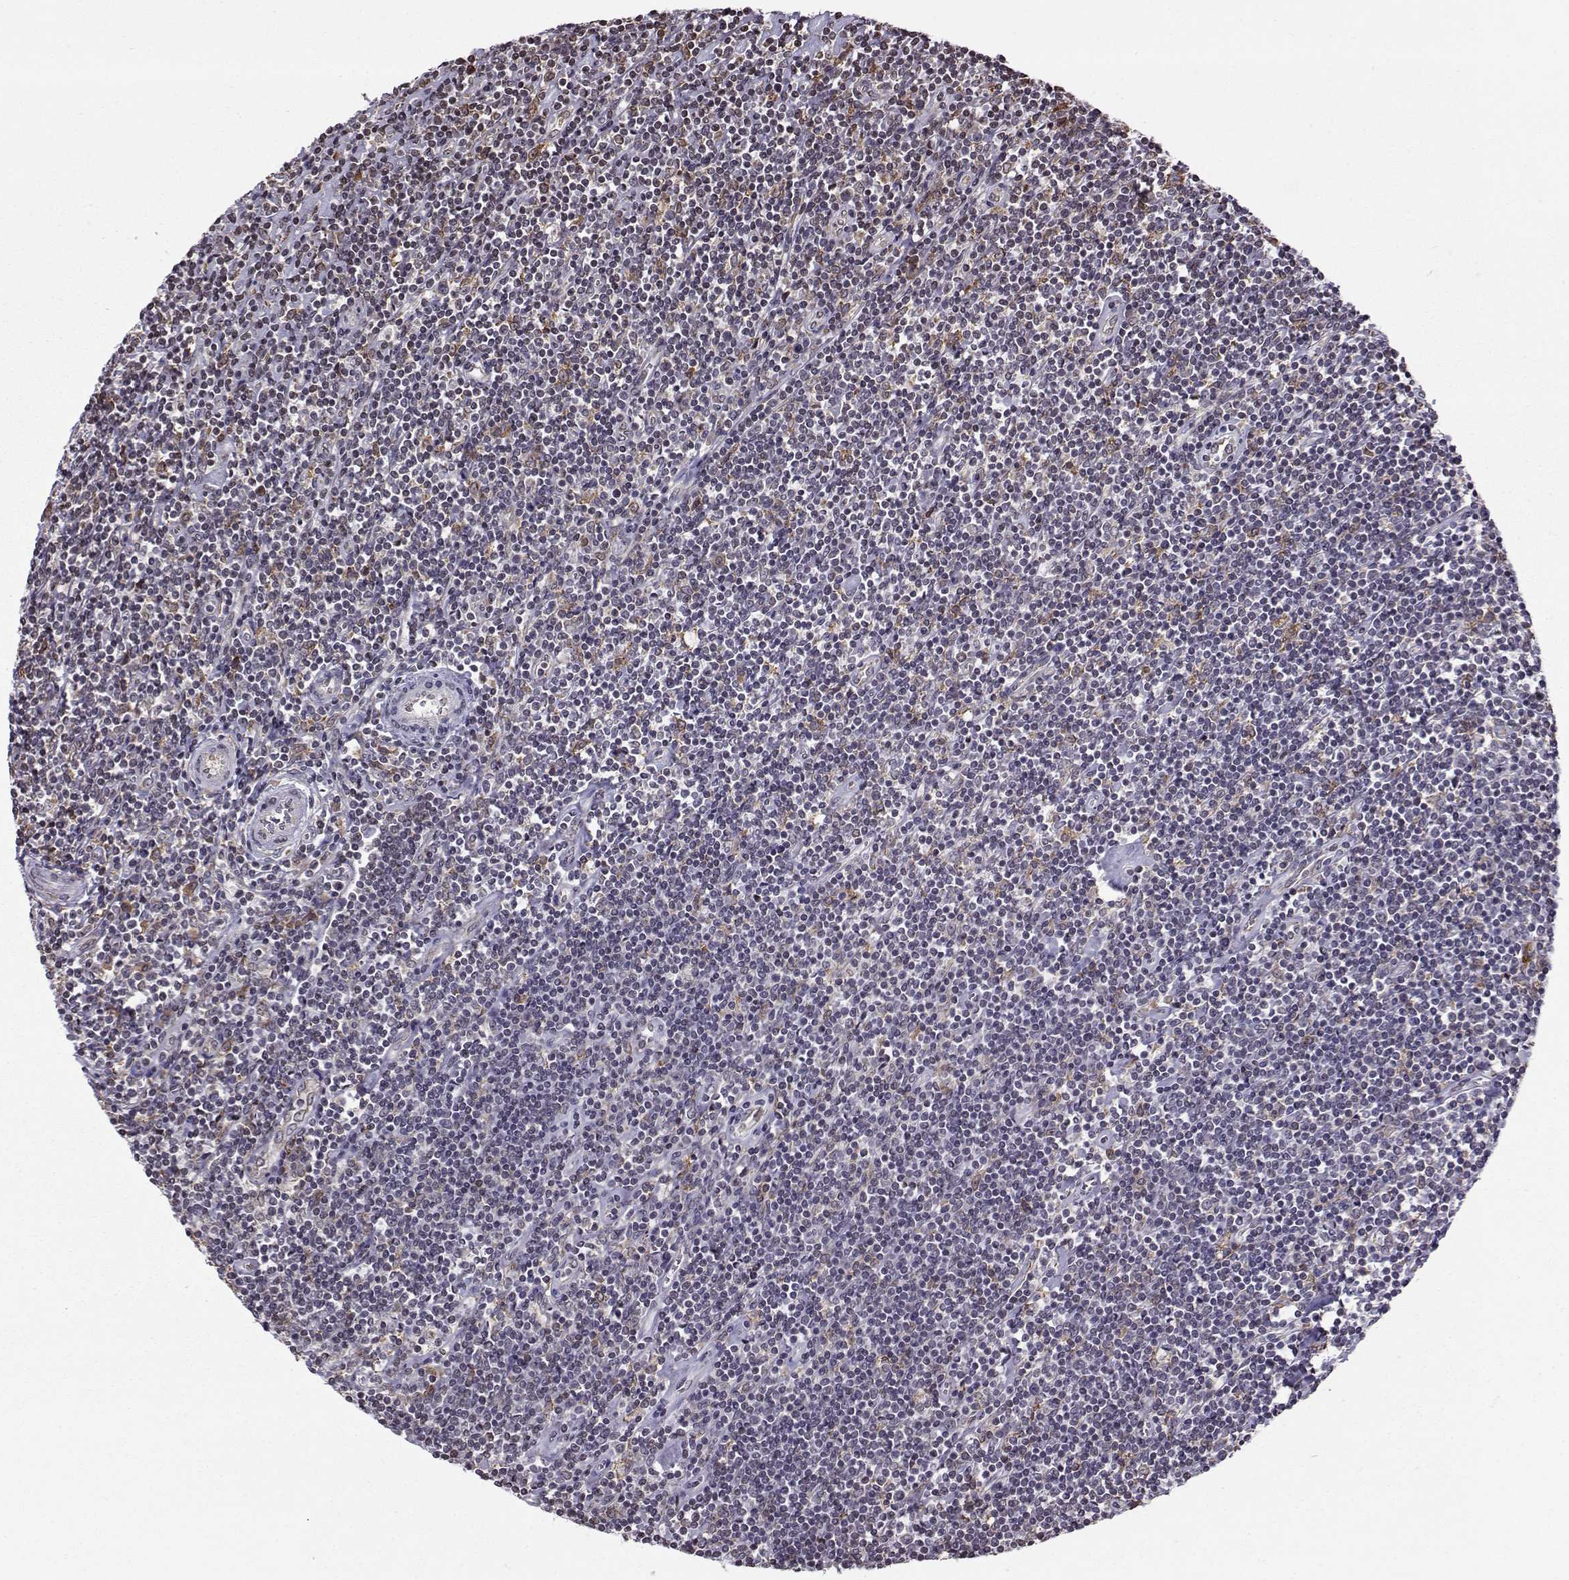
{"staining": {"intensity": "weak", "quantity": ">75%", "location": "cytoplasmic/membranous"}, "tissue": "lymphoma", "cell_type": "Tumor cells", "image_type": "cancer", "snomed": [{"axis": "morphology", "description": "Hodgkin's disease, NOS"}, {"axis": "topography", "description": "Lymph node"}], "caption": "An immunohistochemistry (IHC) photomicrograph of neoplastic tissue is shown. Protein staining in brown highlights weak cytoplasmic/membranous positivity in lymphoma within tumor cells. (IHC, brightfield microscopy, high magnification).", "gene": "EZH1", "patient": {"sex": "male", "age": 40}}